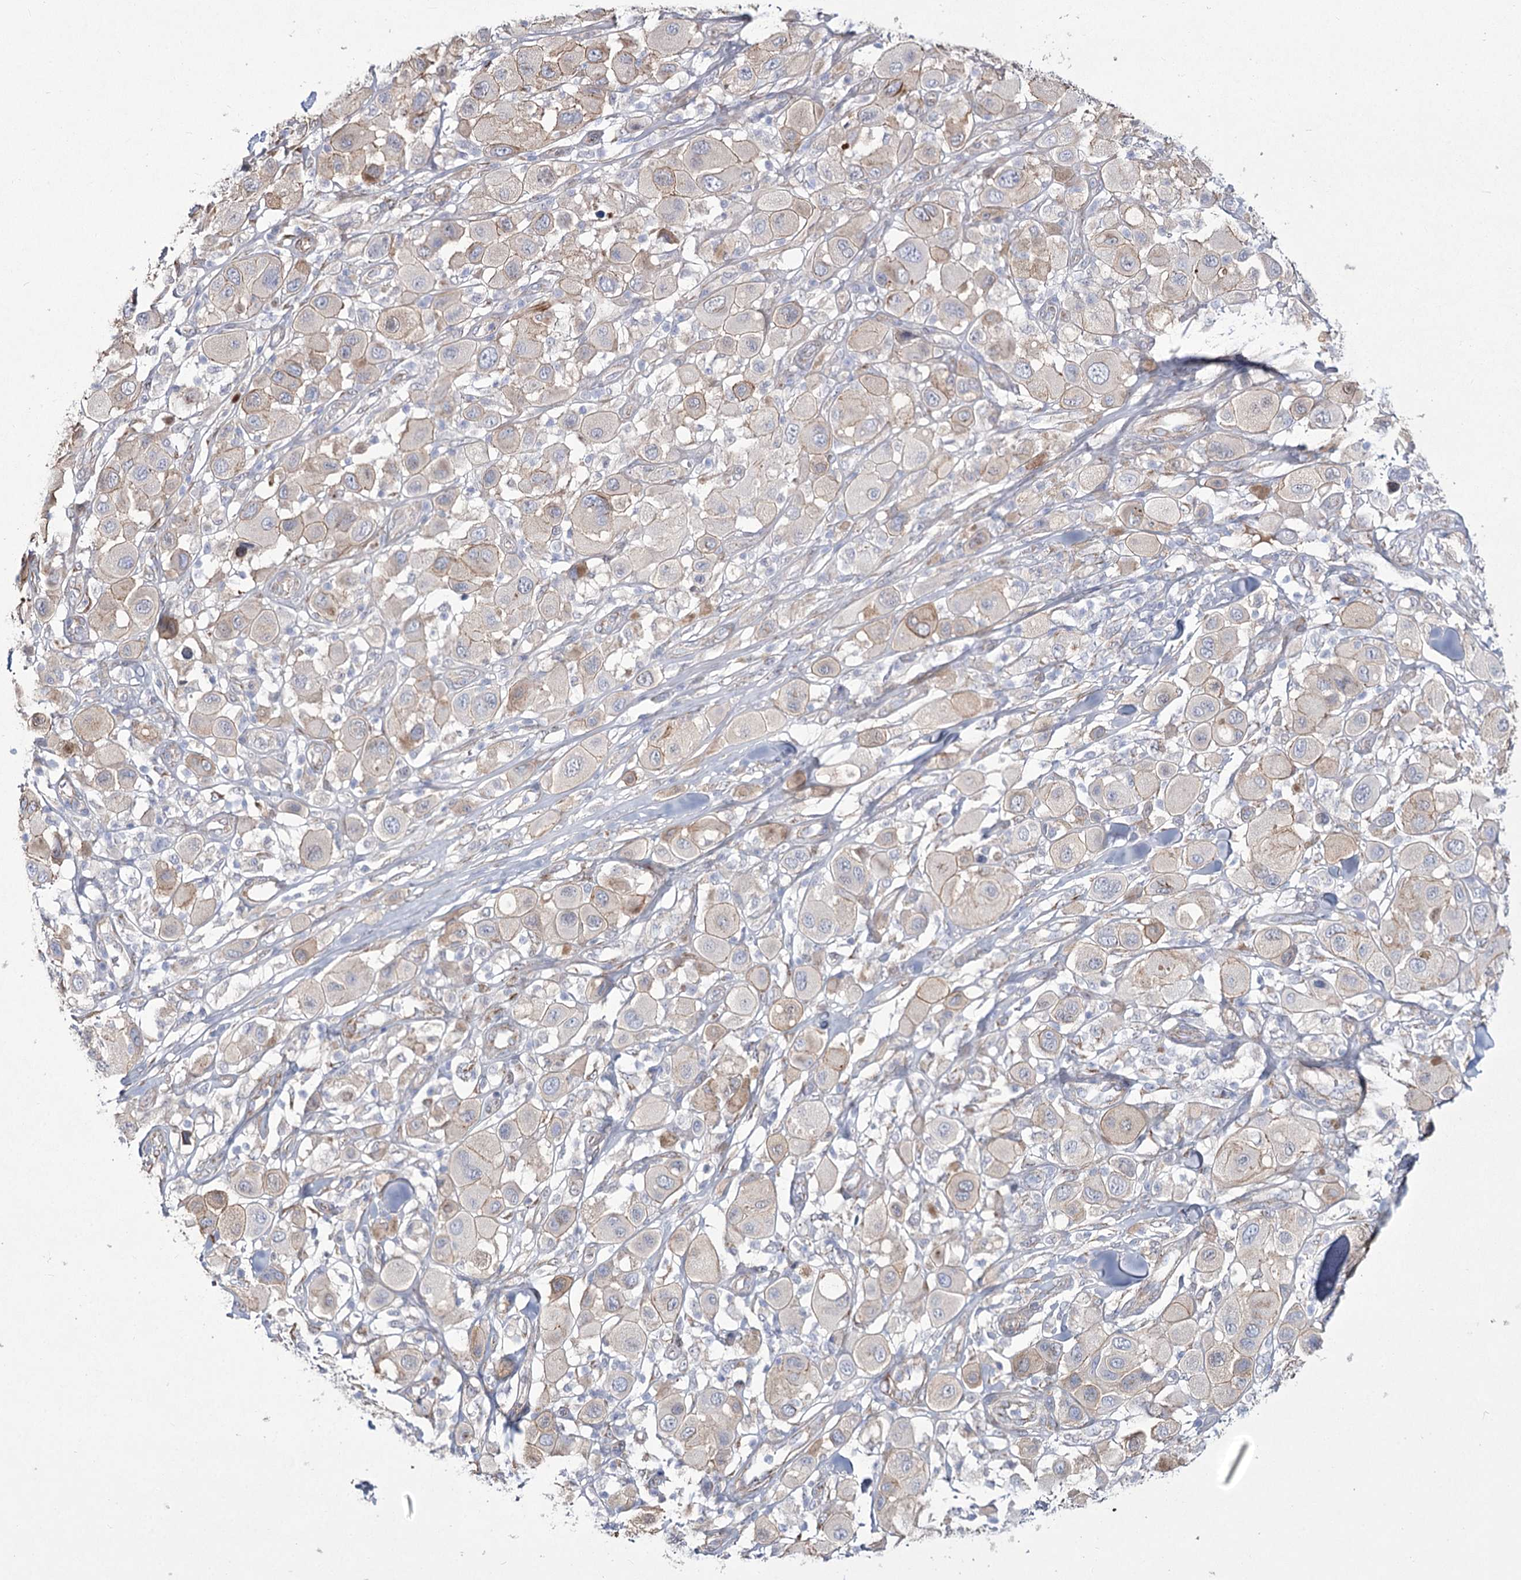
{"staining": {"intensity": "weak", "quantity": ">75%", "location": "cytoplasmic/membranous"}, "tissue": "melanoma", "cell_type": "Tumor cells", "image_type": "cancer", "snomed": [{"axis": "morphology", "description": "Malignant melanoma, Metastatic site"}, {"axis": "topography", "description": "Skin"}], "caption": "Immunohistochemistry (IHC) of malignant melanoma (metastatic site) reveals low levels of weak cytoplasmic/membranous staining in about >75% of tumor cells. (DAB = brown stain, brightfield microscopy at high magnification).", "gene": "ME3", "patient": {"sex": "male", "age": 41}}